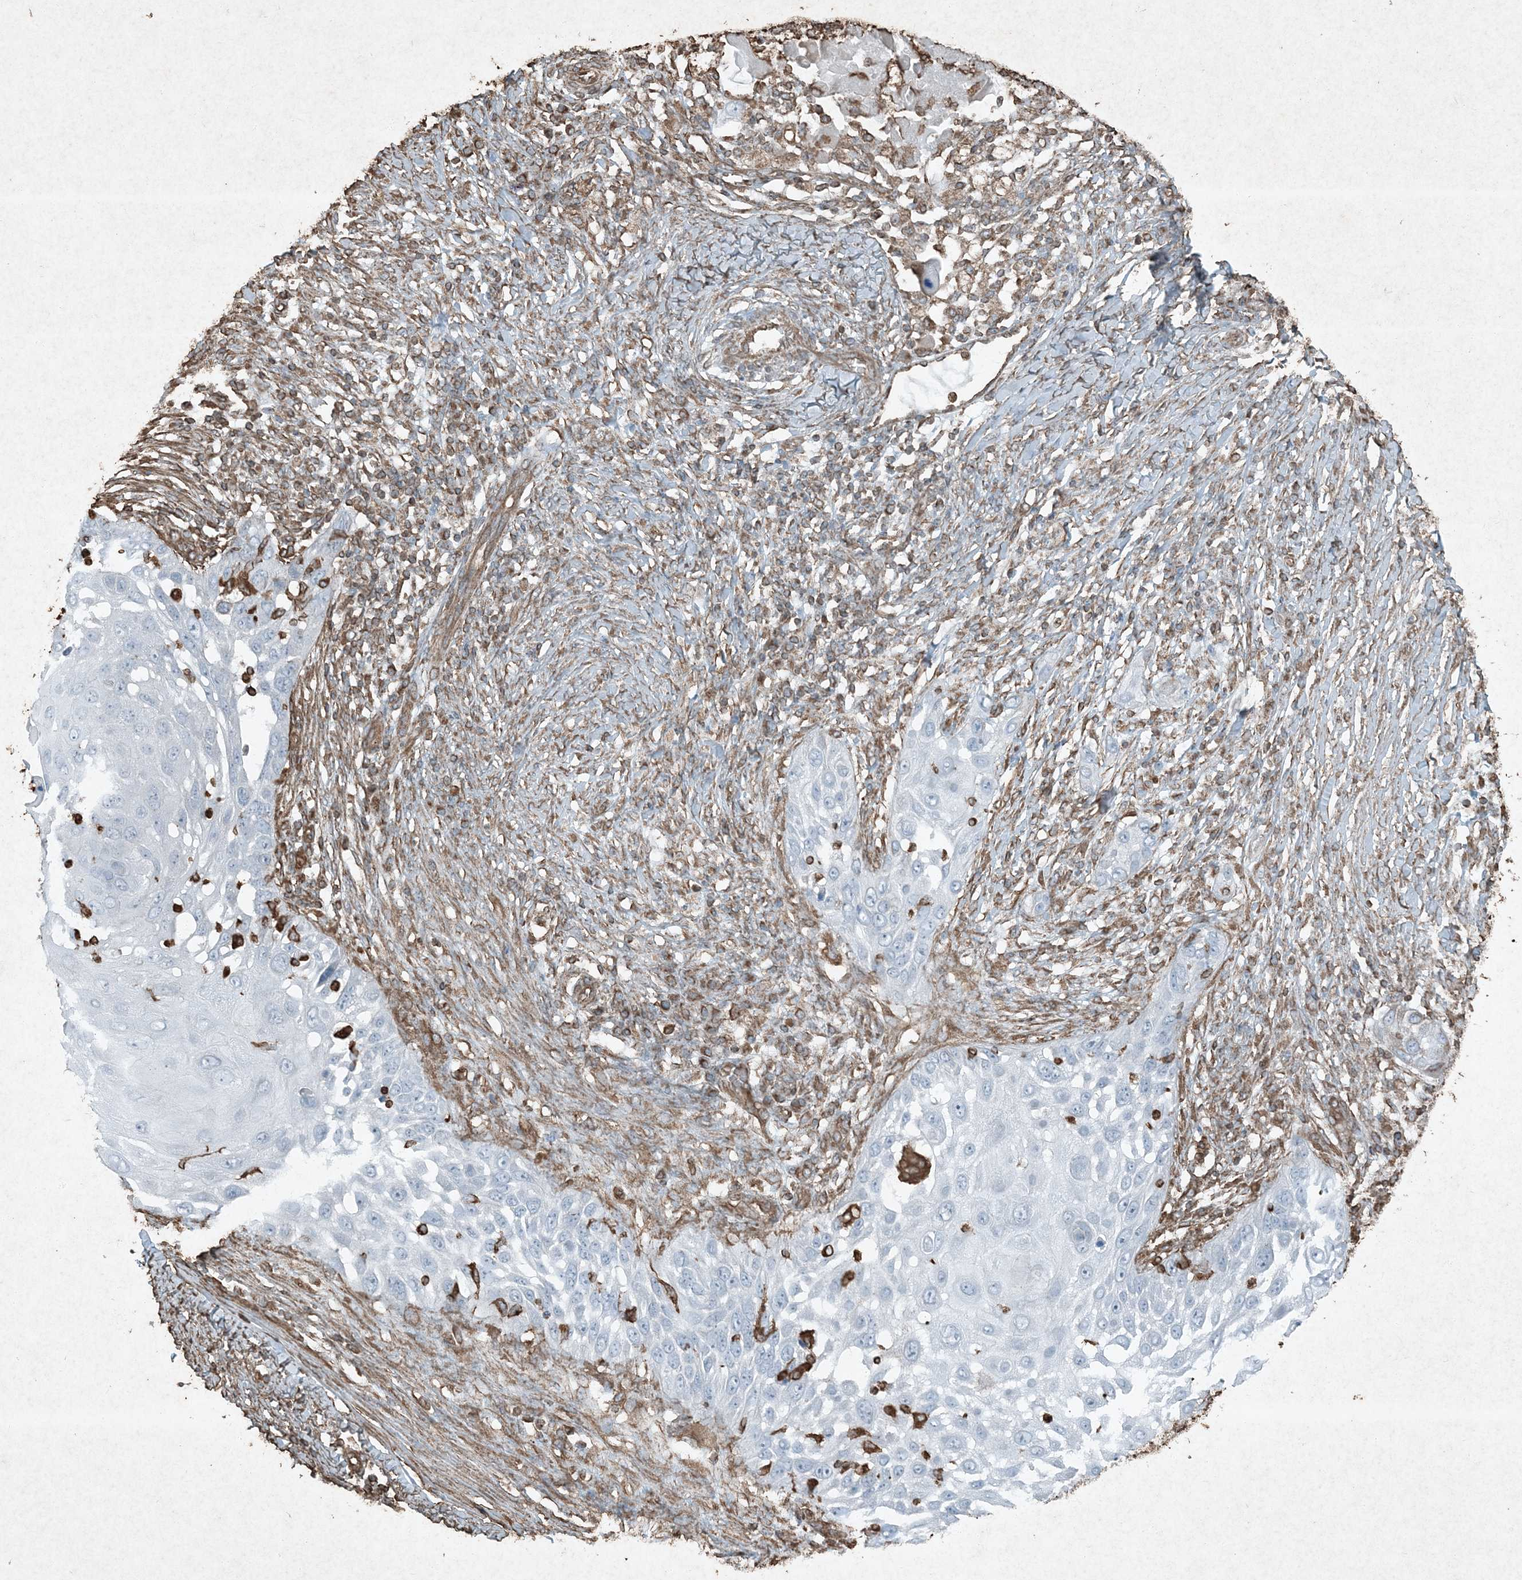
{"staining": {"intensity": "negative", "quantity": "none", "location": "none"}, "tissue": "skin cancer", "cell_type": "Tumor cells", "image_type": "cancer", "snomed": [{"axis": "morphology", "description": "Squamous cell carcinoma, NOS"}, {"axis": "topography", "description": "Skin"}], "caption": "Immunohistochemical staining of skin cancer (squamous cell carcinoma) displays no significant positivity in tumor cells.", "gene": "RYK", "patient": {"sex": "female", "age": 44}}